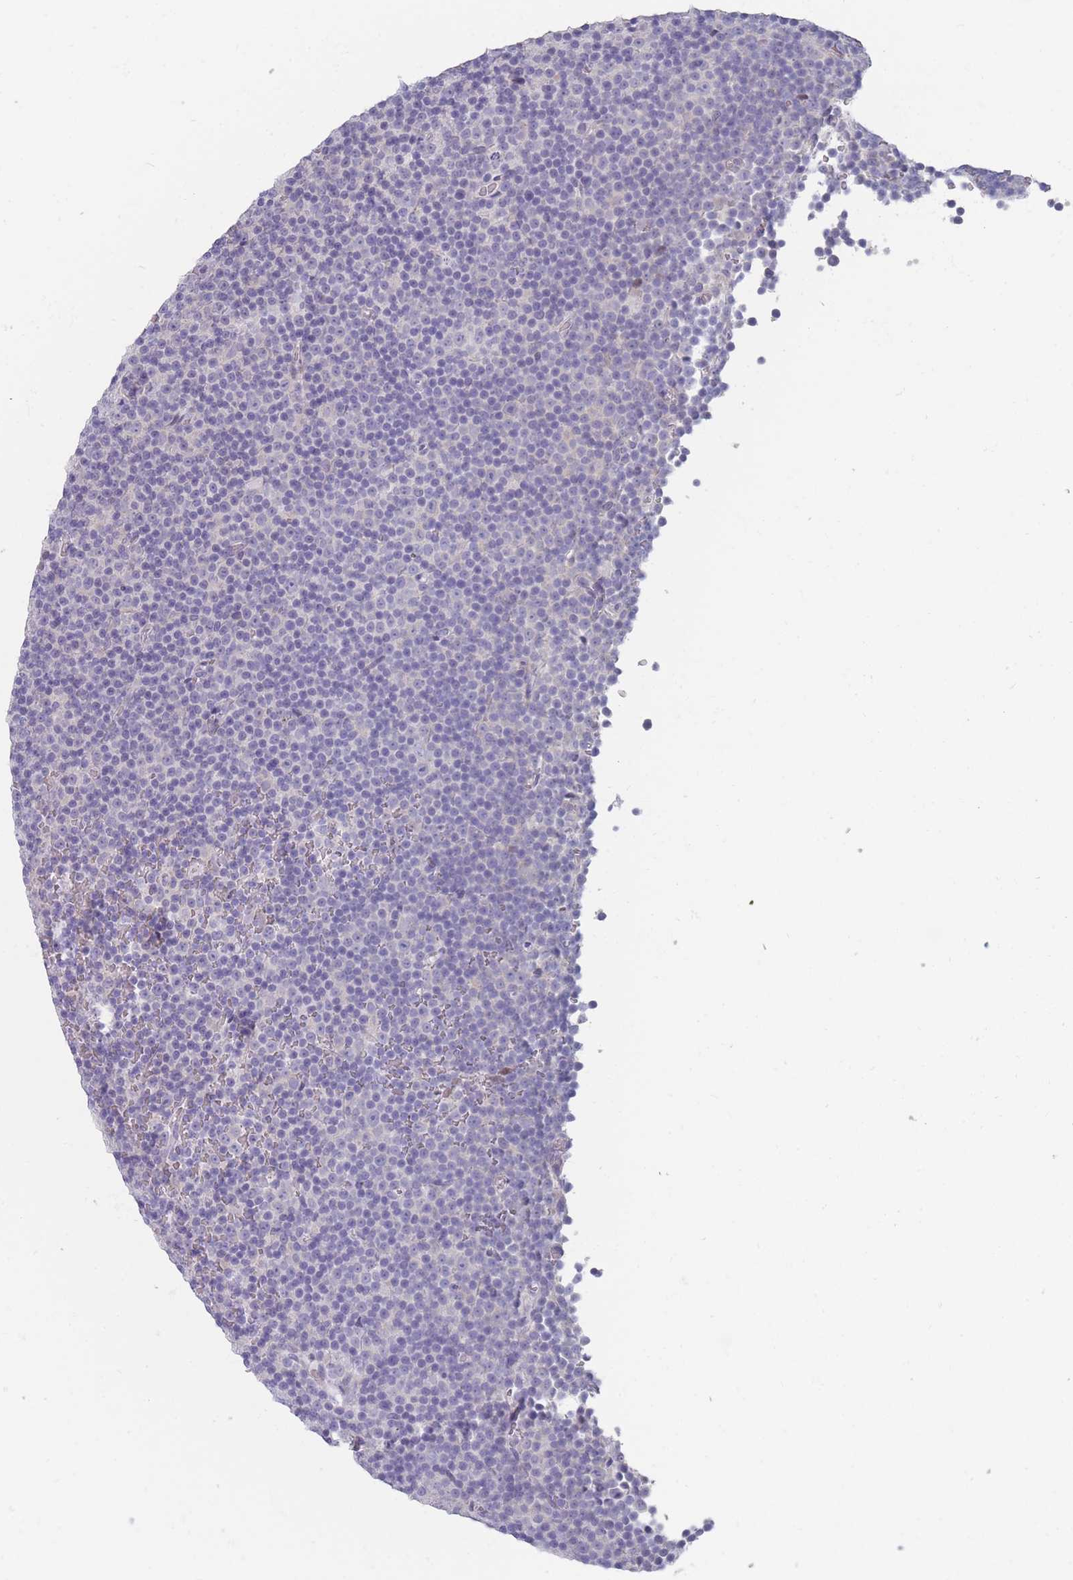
{"staining": {"intensity": "negative", "quantity": "none", "location": "none"}, "tissue": "lymphoma", "cell_type": "Tumor cells", "image_type": "cancer", "snomed": [{"axis": "morphology", "description": "Malignant lymphoma, non-Hodgkin's type, Low grade"}, {"axis": "topography", "description": "Lymph node"}], "caption": "Immunohistochemistry (IHC) image of malignant lymphoma, non-Hodgkin's type (low-grade) stained for a protein (brown), which displays no positivity in tumor cells.", "gene": "PIGU", "patient": {"sex": "female", "age": 67}}